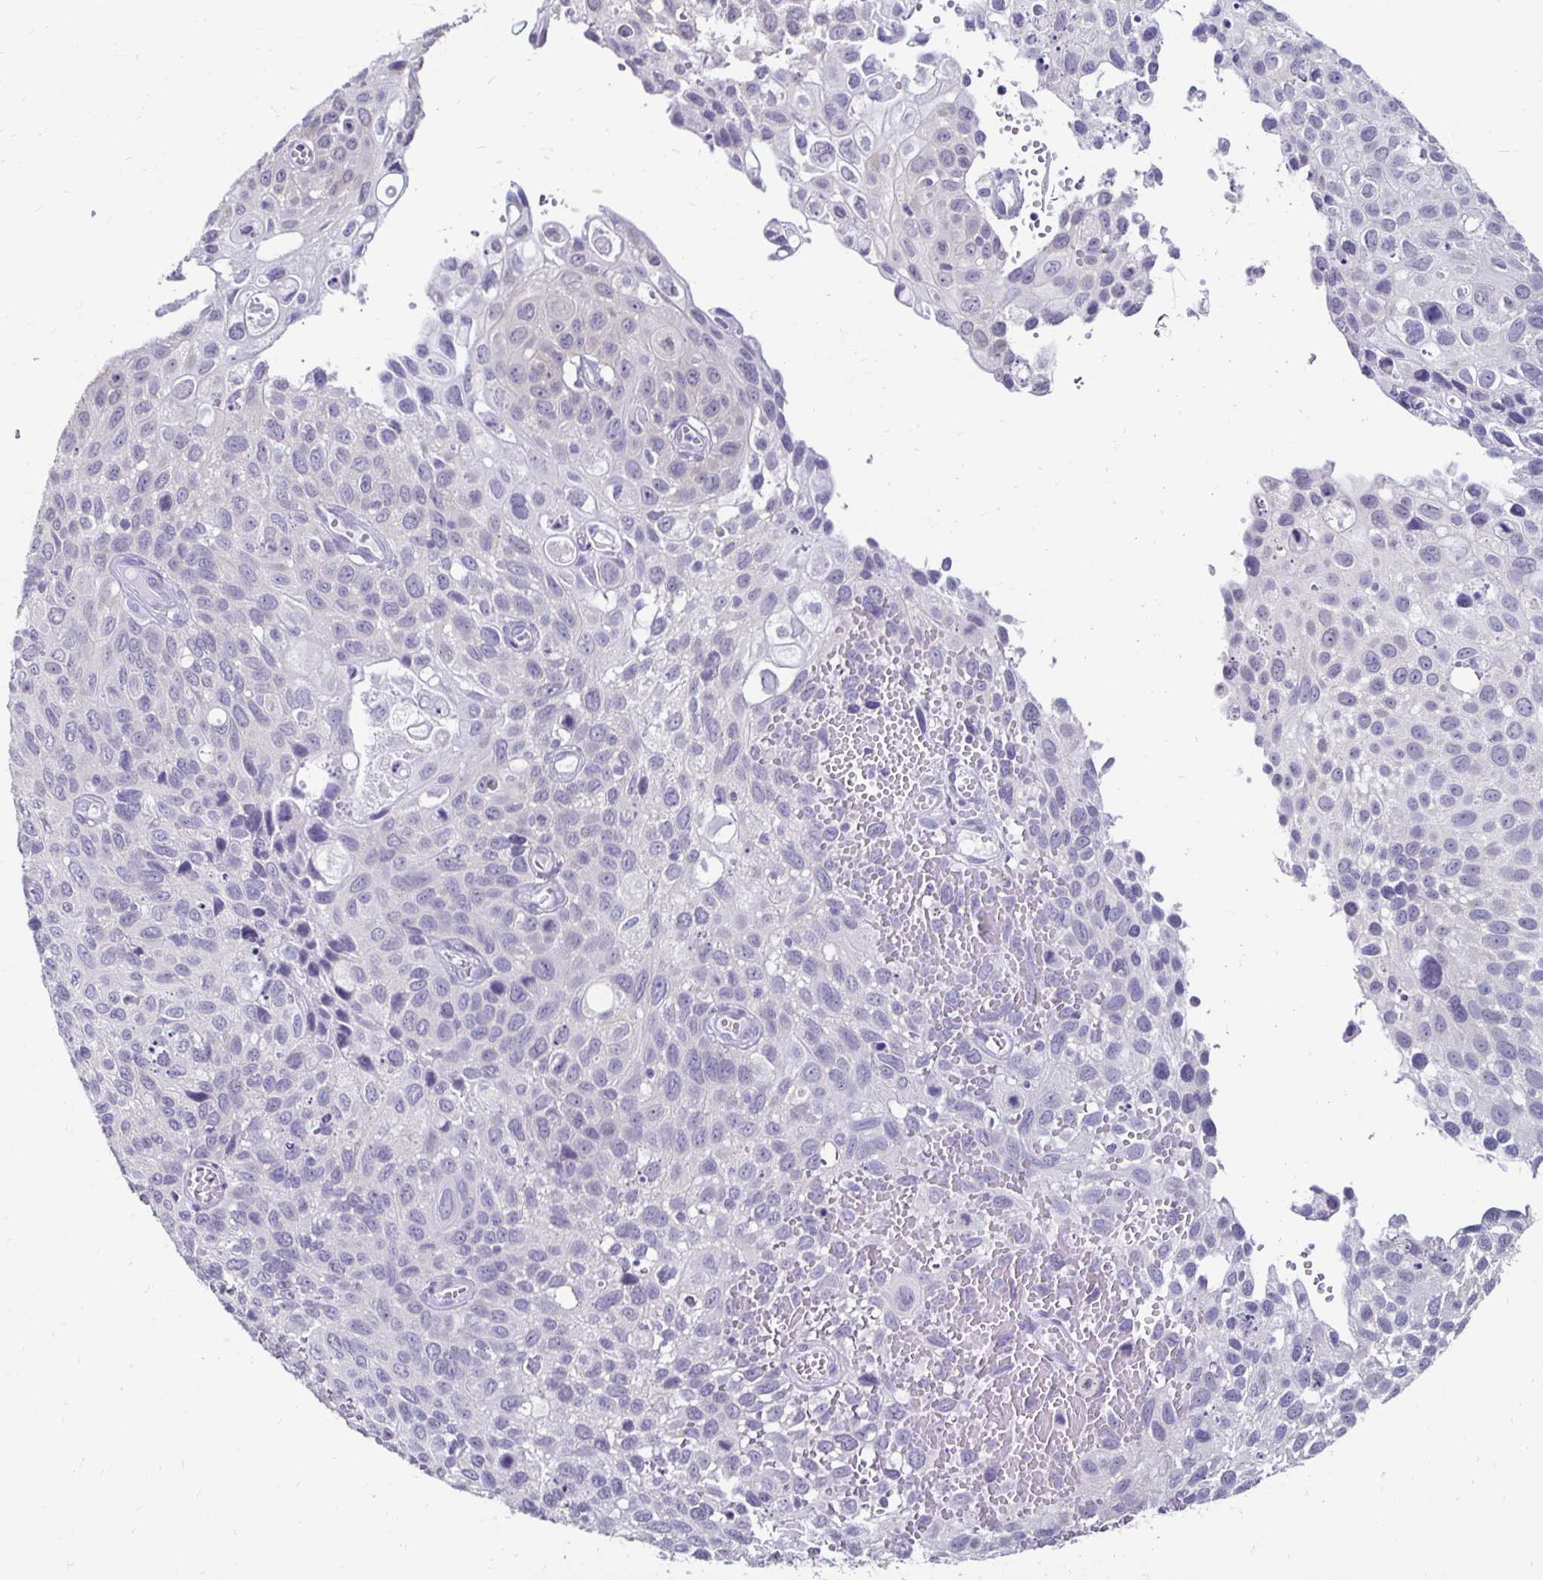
{"staining": {"intensity": "negative", "quantity": "none", "location": "none"}, "tissue": "cervical cancer", "cell_type": "Tumor cells", "image_type": "cancer", "snomed": [{"axis": "morphology", "description": "Squamous cell carcinoma, NOS"}, {"axis": "topography", "description": "Cervix"}], "caption": "Immunohistochemistry (IHC) micrograph of cervical squamous cell carcinoma stained for a protein (brown), which shows no positivity in tumor cells.", "gene": "TOMM34", "patient": {"sex": "female", "age": 70}}